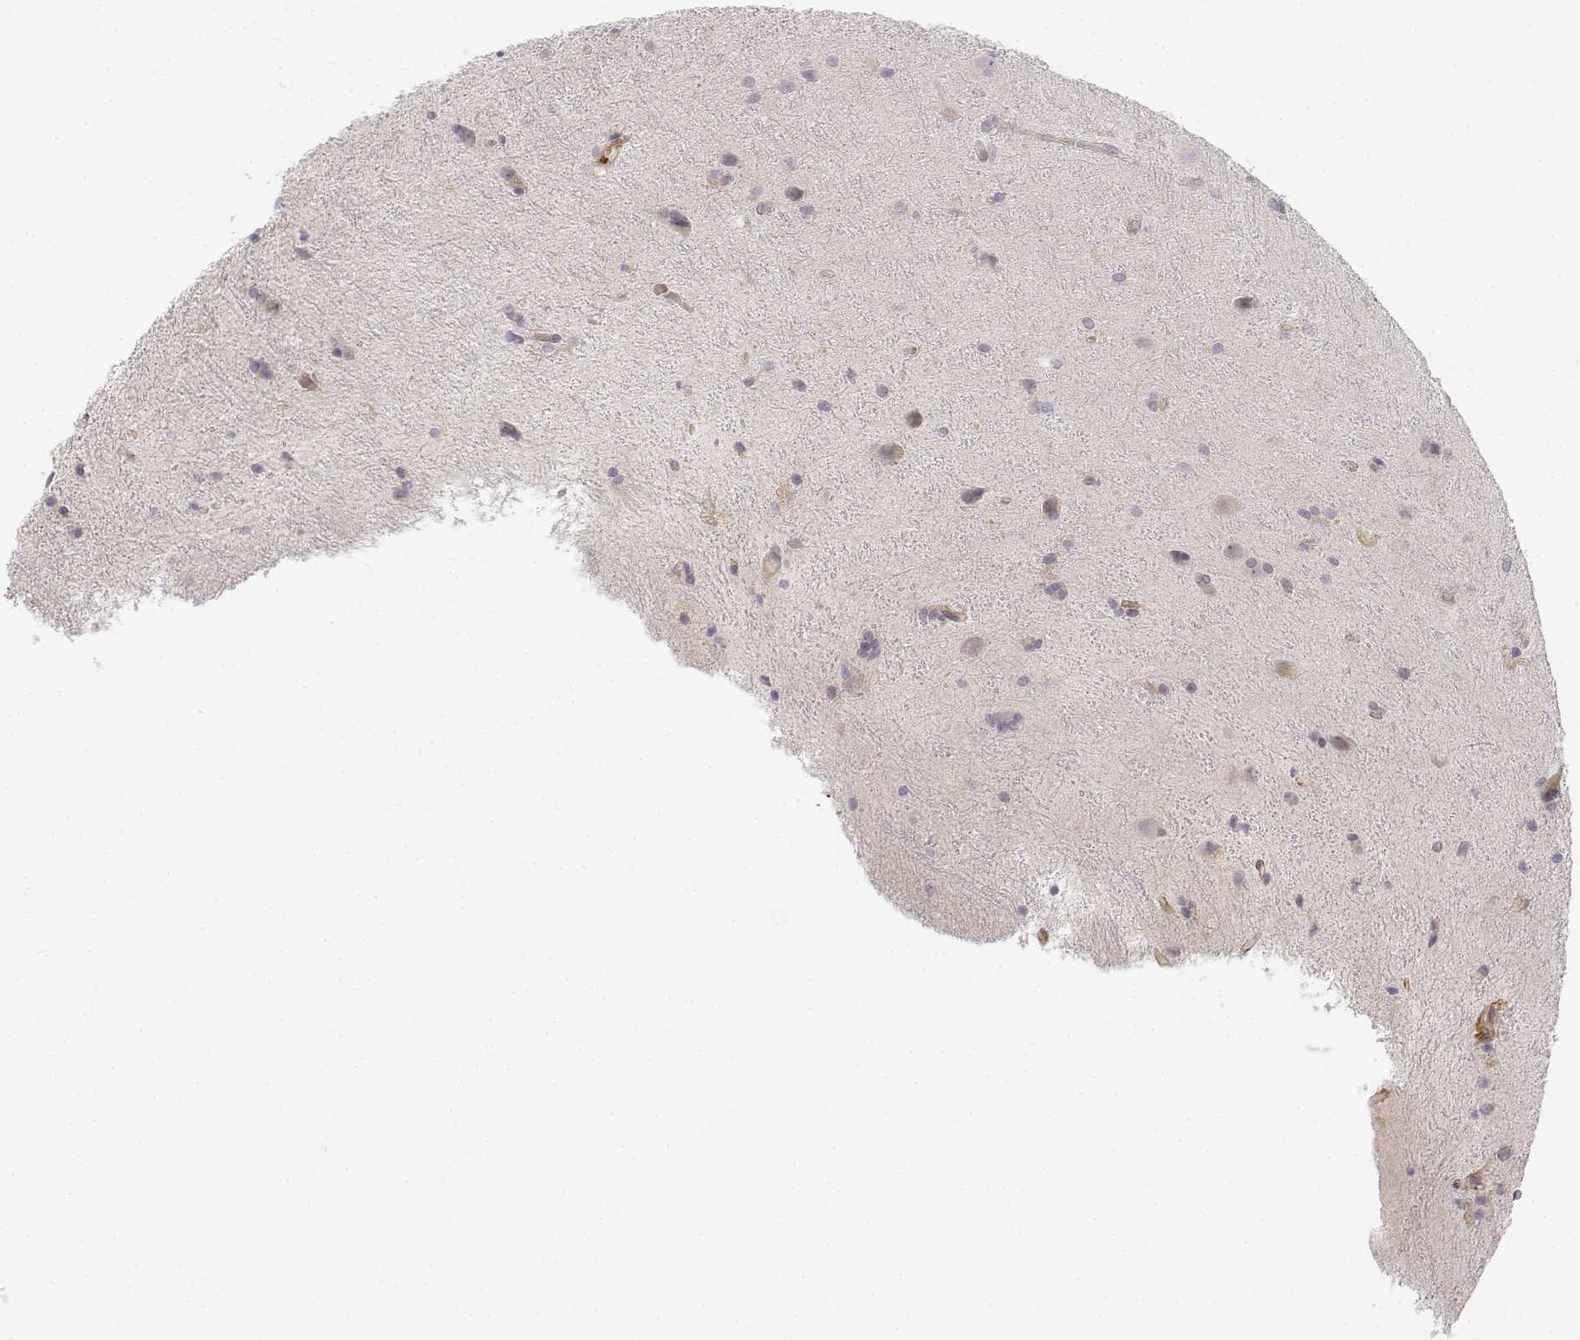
{"staining": {"intensity": "negative", "quantity": "none", "location": "none"}, "tissue": "glioma", "cell_type": "Tumor cells", "image_type": "cancer", "snomed": [{"axis": "morphology", "description": "Glioma, malignant, Low grade"}, {"axis": "topography", "description": "Brain"}], "caption": "Immunohistochemistry of human malignant low-grade glioma displays no staining in tumor cells. (Brightfield microscopy of DAB immunohistochemistry (IHC) at high magnification).", "gene": "CD14", "patient": {"sex": "male", "age": 58}}